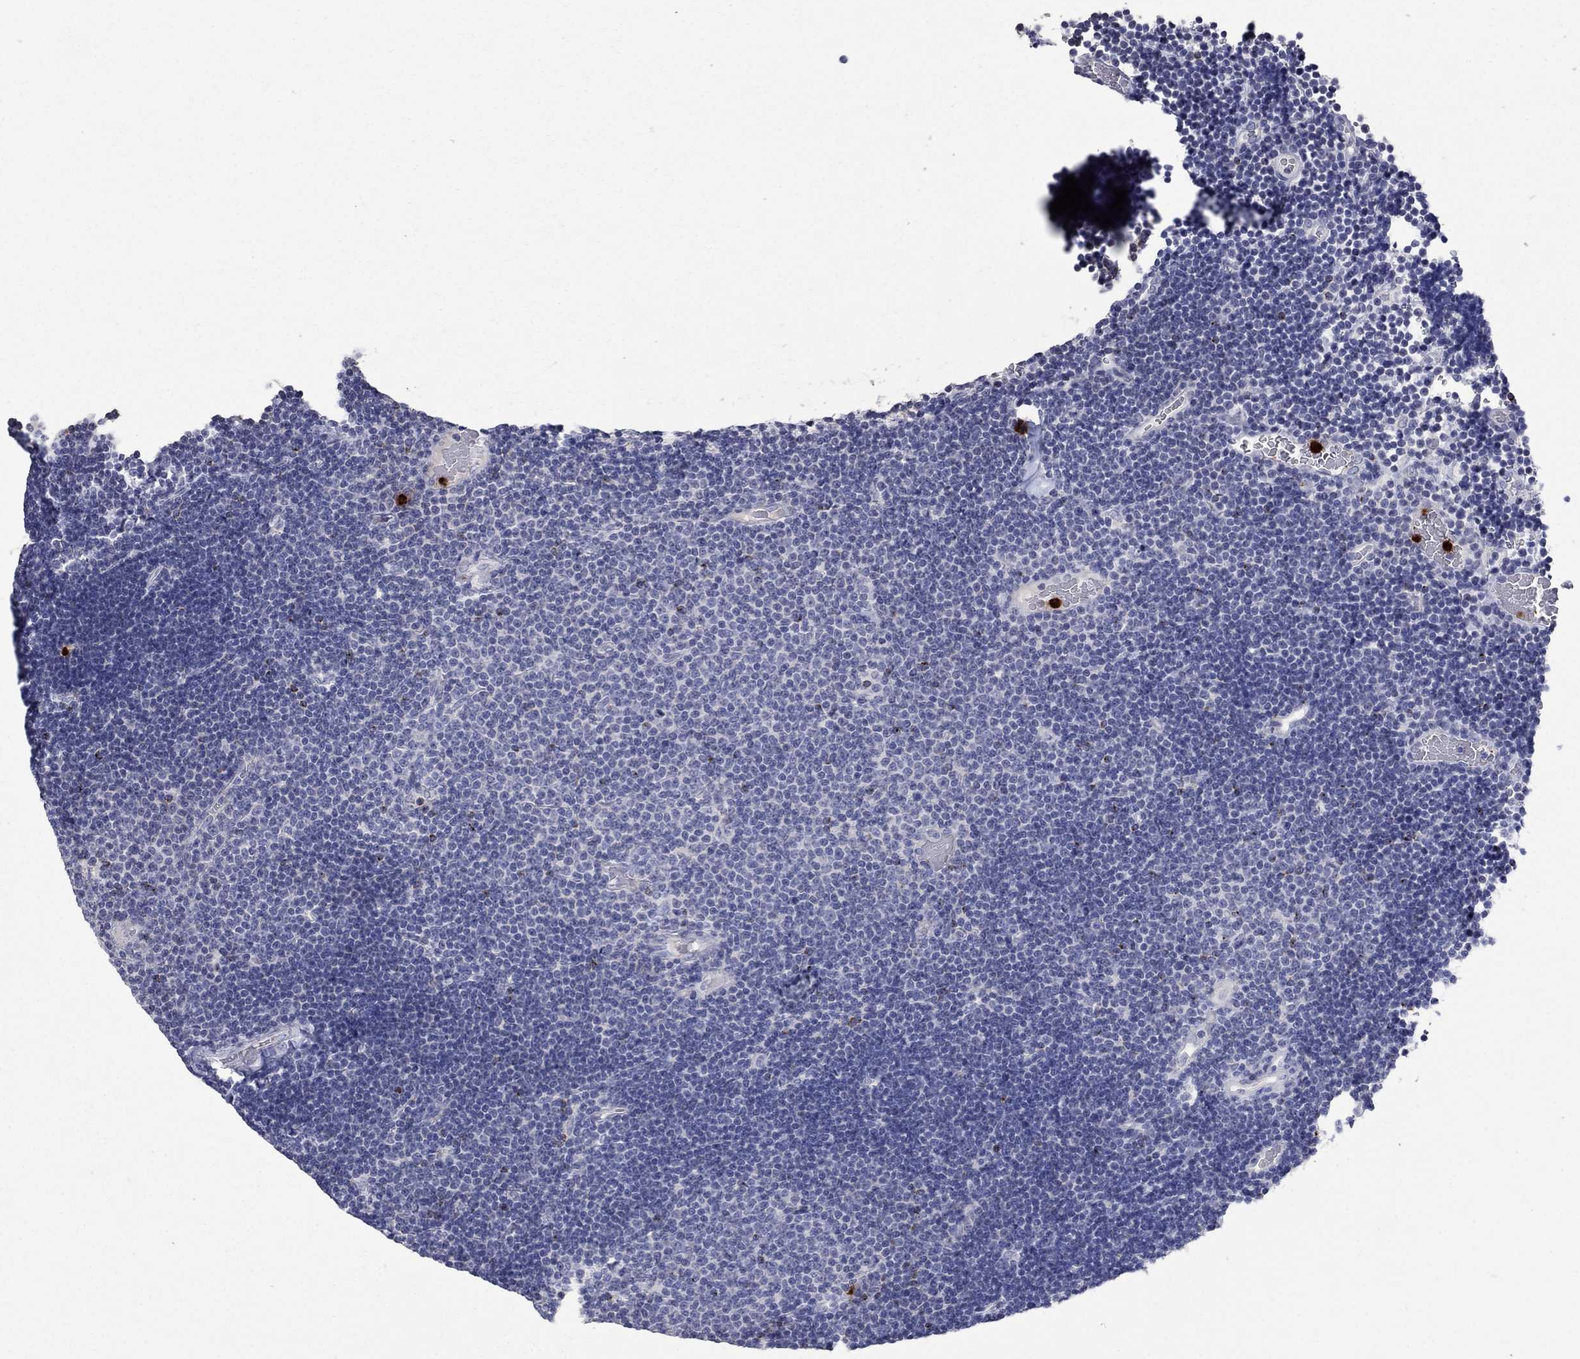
{"staining": {"intensity": "negative", "quantity": "none", "location": "none"}, "tissue": "lymphoma", "cell_type": "Tumor cells", "image_type": "cancer", "snomed": [{"axis": "morphology", "description": "Malignant lymphoma, non-Hodgkin's type, Low grade"}, {"axis": "topography", "description": "Brain"}], "caption": "Malignant lymphoma, non-Hodgkin's type (low-grade) stained for a protein using immunohistochemistry (IHC) exhibits no expression tumor cells.", "gene": "CCL5", "patient": {"sex": "female", "age": 66}}